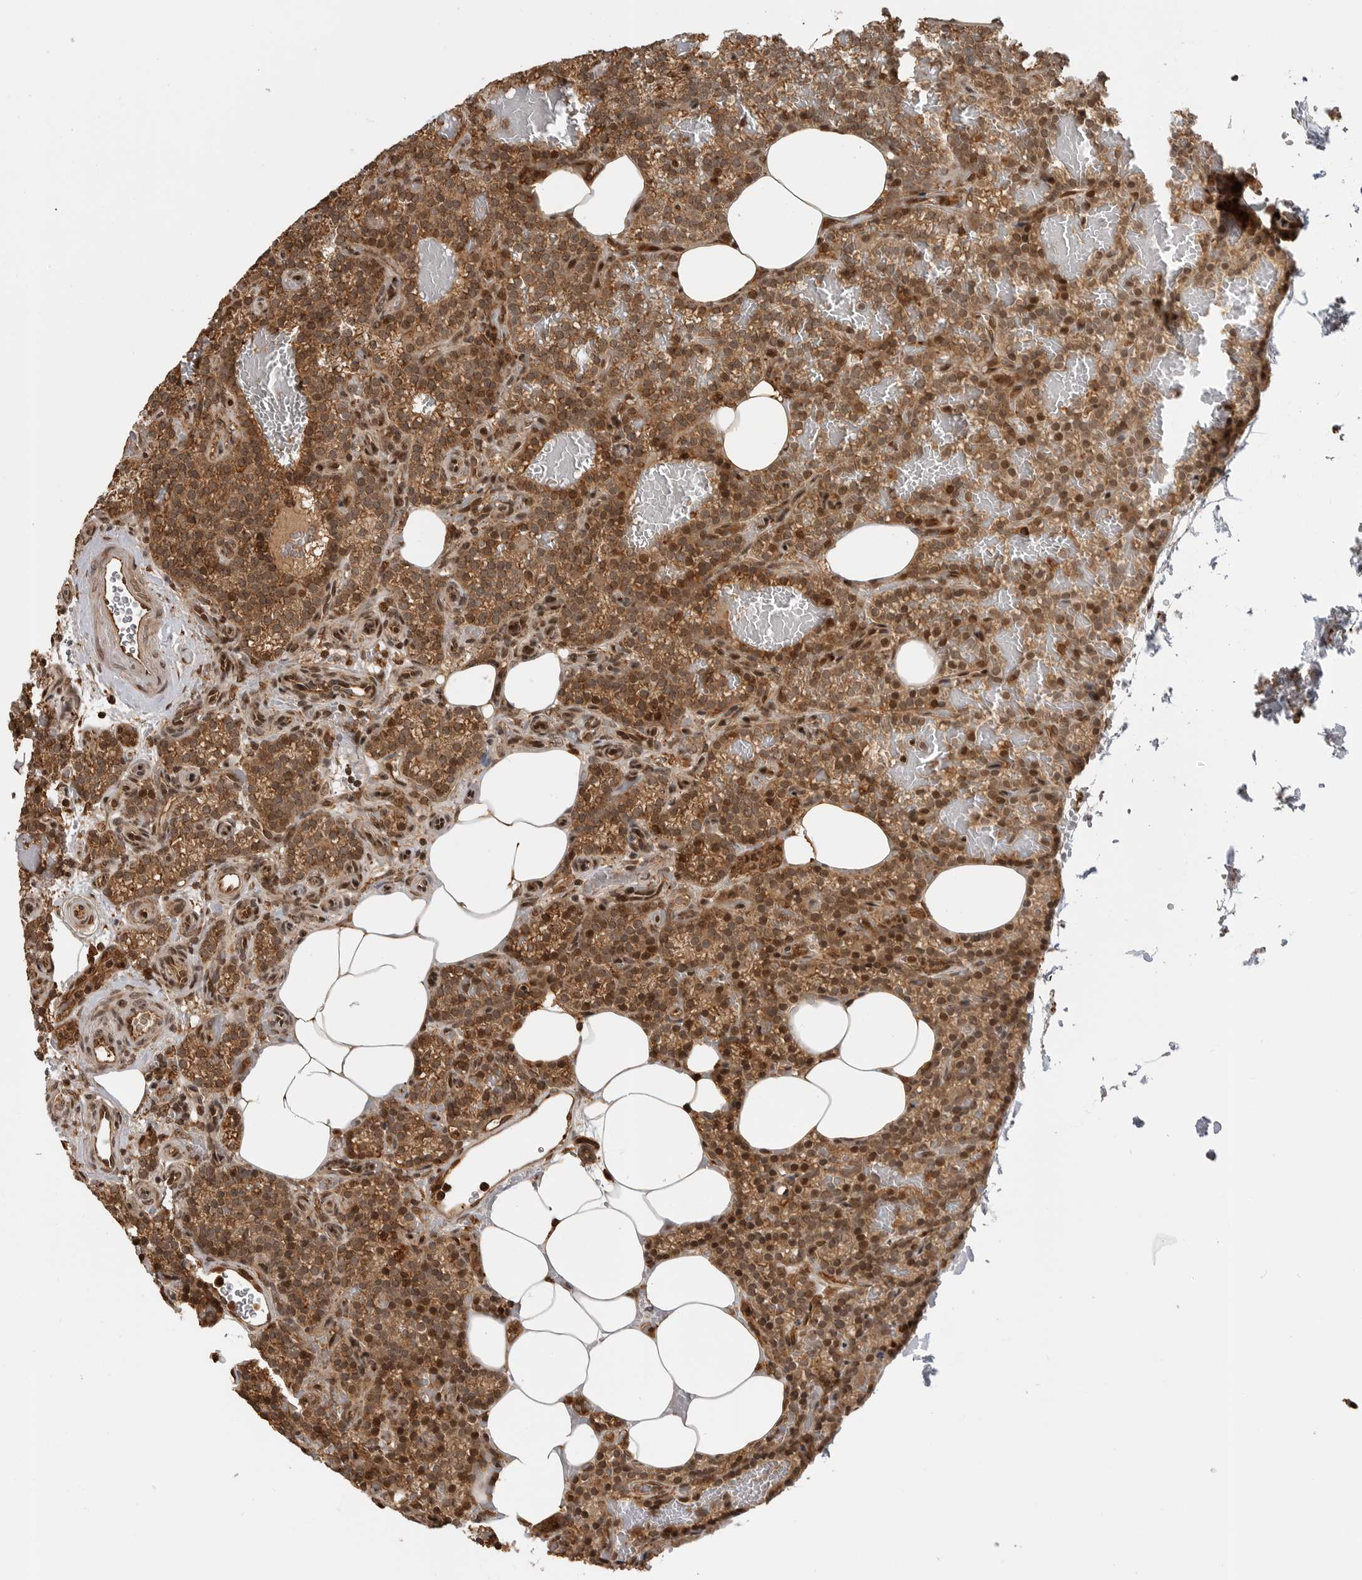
{"staining": {"intensity": "strong", "quantity": ">75%", "location": "cytoplasmic/membranous,nuclear"}, "tissue": "parathyroid gland", "cell_type": "Glandular cells", "image_type": "normal", "snomed": [{"axis": "morphology", "description": "Normal tissue, NOS"}, {"axis": "topography", "description": "Parathyroid gland"}], "caption": "Parathyroid gland stained with immunohistochemistry shows strong cytoplasmic/membranous,nuclear staining in about >75% of glandular cells.", "gene": "BMP2K", "patient": {"sex": "male", "age": 58}}